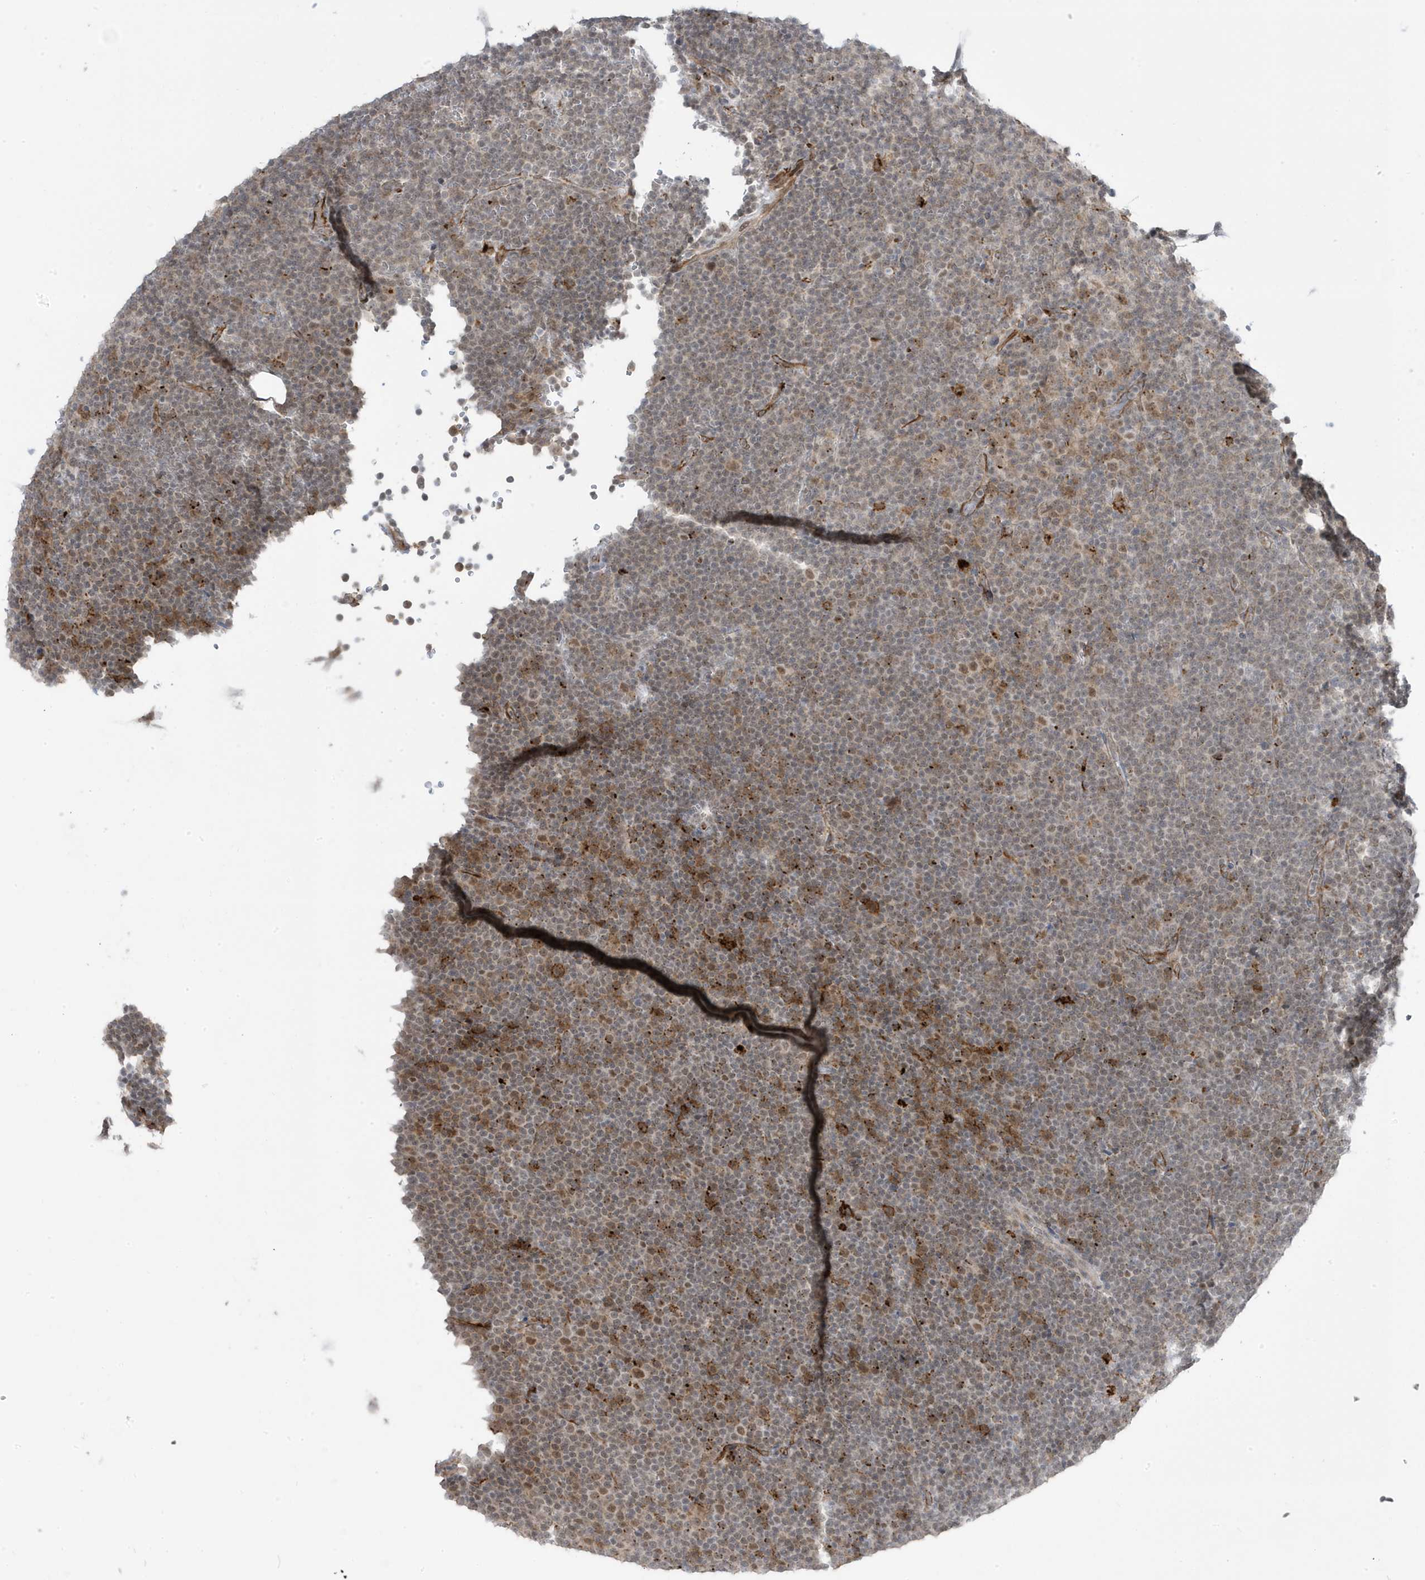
{"staining": {"intensity": "moderate", "quantity": ">75%", "location": "nuclear"}, "tissue": "lymphoma", "cell_type": "Tumor cells", "image_type": "cancer", "snomed": [{"axis": "morphology", "description": "Malignant lymphoma, non-Hodgkin's type, Low grade"}, {"axis": "topography", "description": "Lymph node"}], "caption": "Tumor cells show medium levels of moderate nuclear positivity in about >75% of cells in lymphoma.", "gene": "ADAMTSL3", "patient": {"sex": "female", "age": 67}}